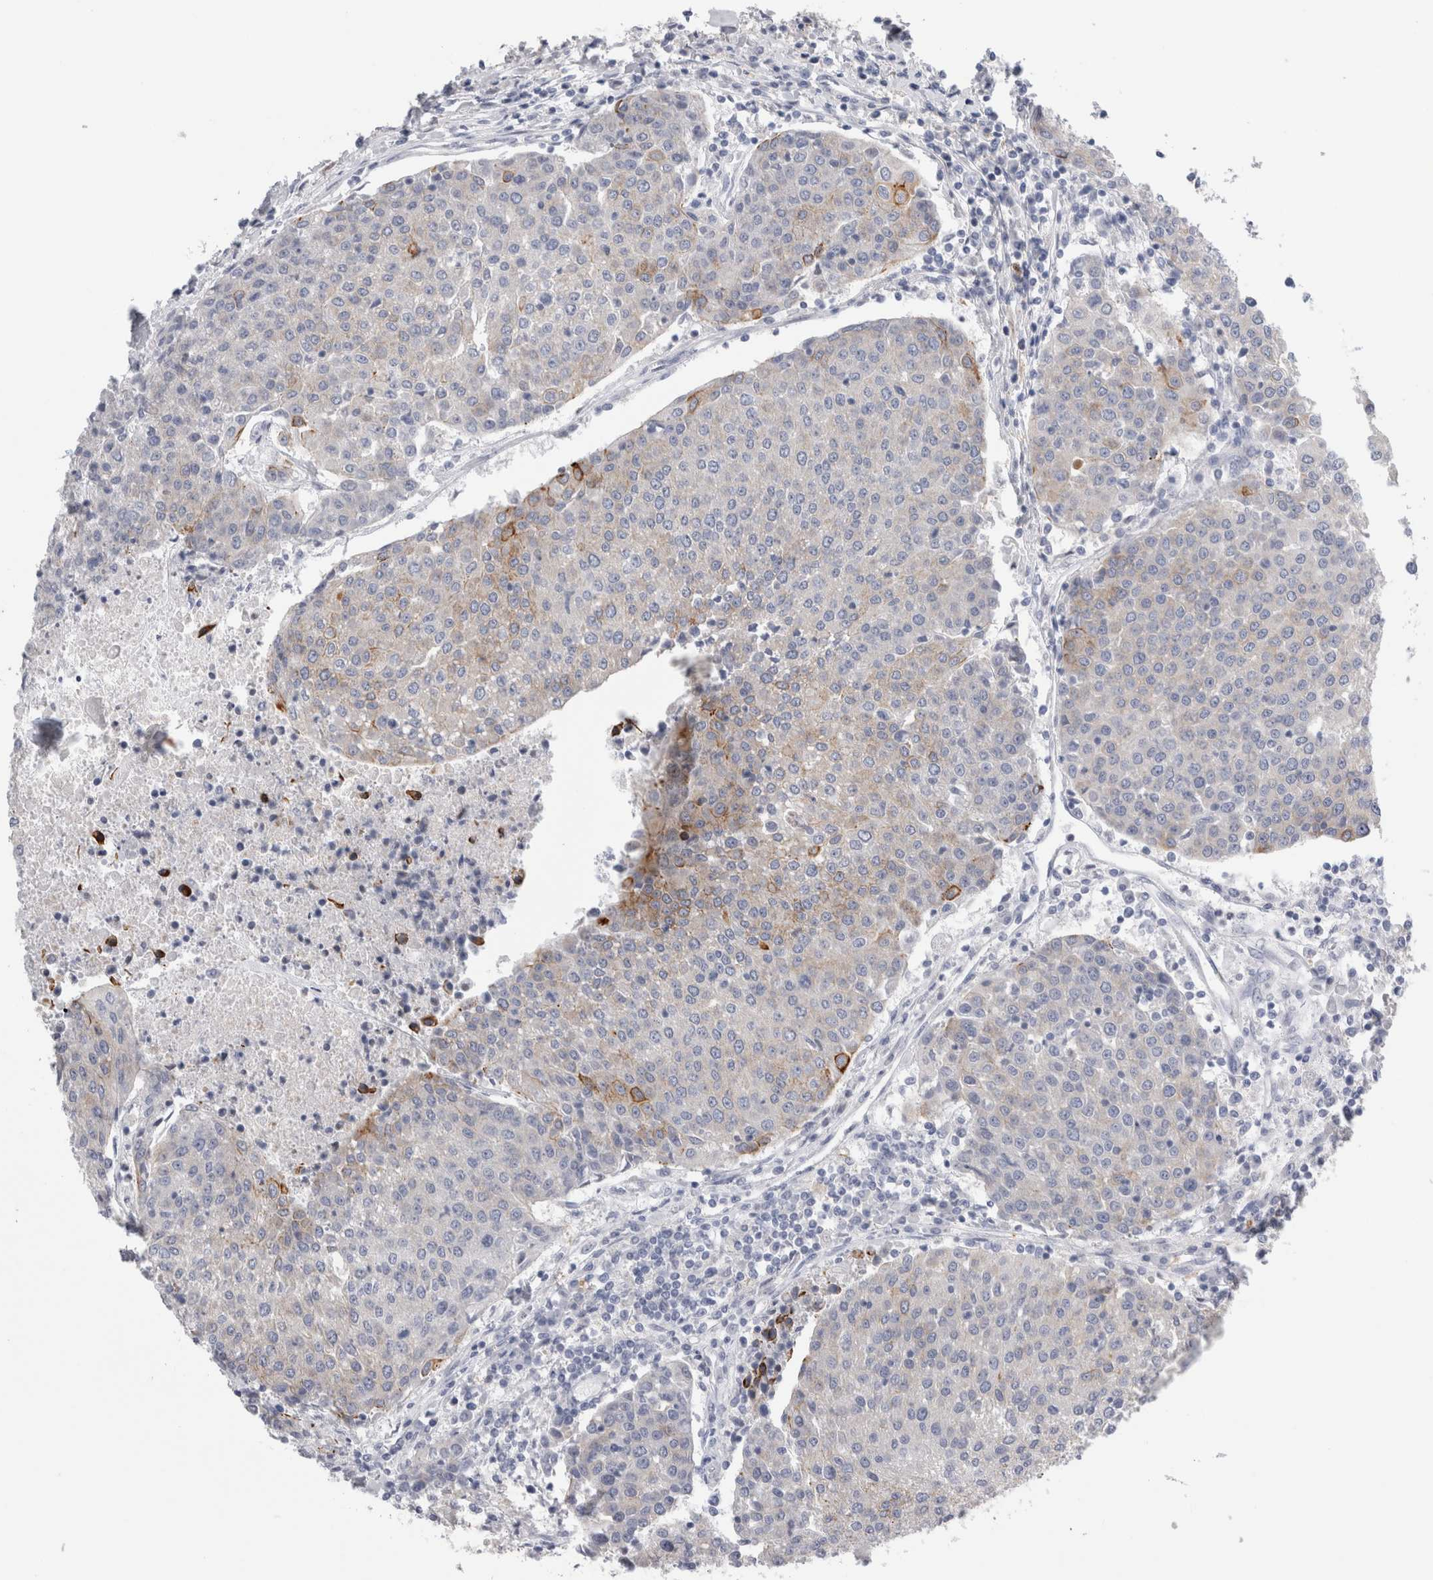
{"staining": {"intensity": "moderate", "quantity": "<25%", "location": "cytoplasmic/membranous"}, "tissue": "urothelial cancer", "cell_type": "Tumor cells", "image_type": "cancer", "snomed": [{"axis": "morphology", "description": "Urothelial carcinoma, High grade"}, {"axis": "topography", "description": "Urinary bladder"}], "caption": "Protein analysis of urothelial cancer tissue shows moderate cytoplasmic/membranous positivity in about <25% of tumor cells.", "gene": "SLC20A2", "patient": {"sex": "female", "age": 85}}